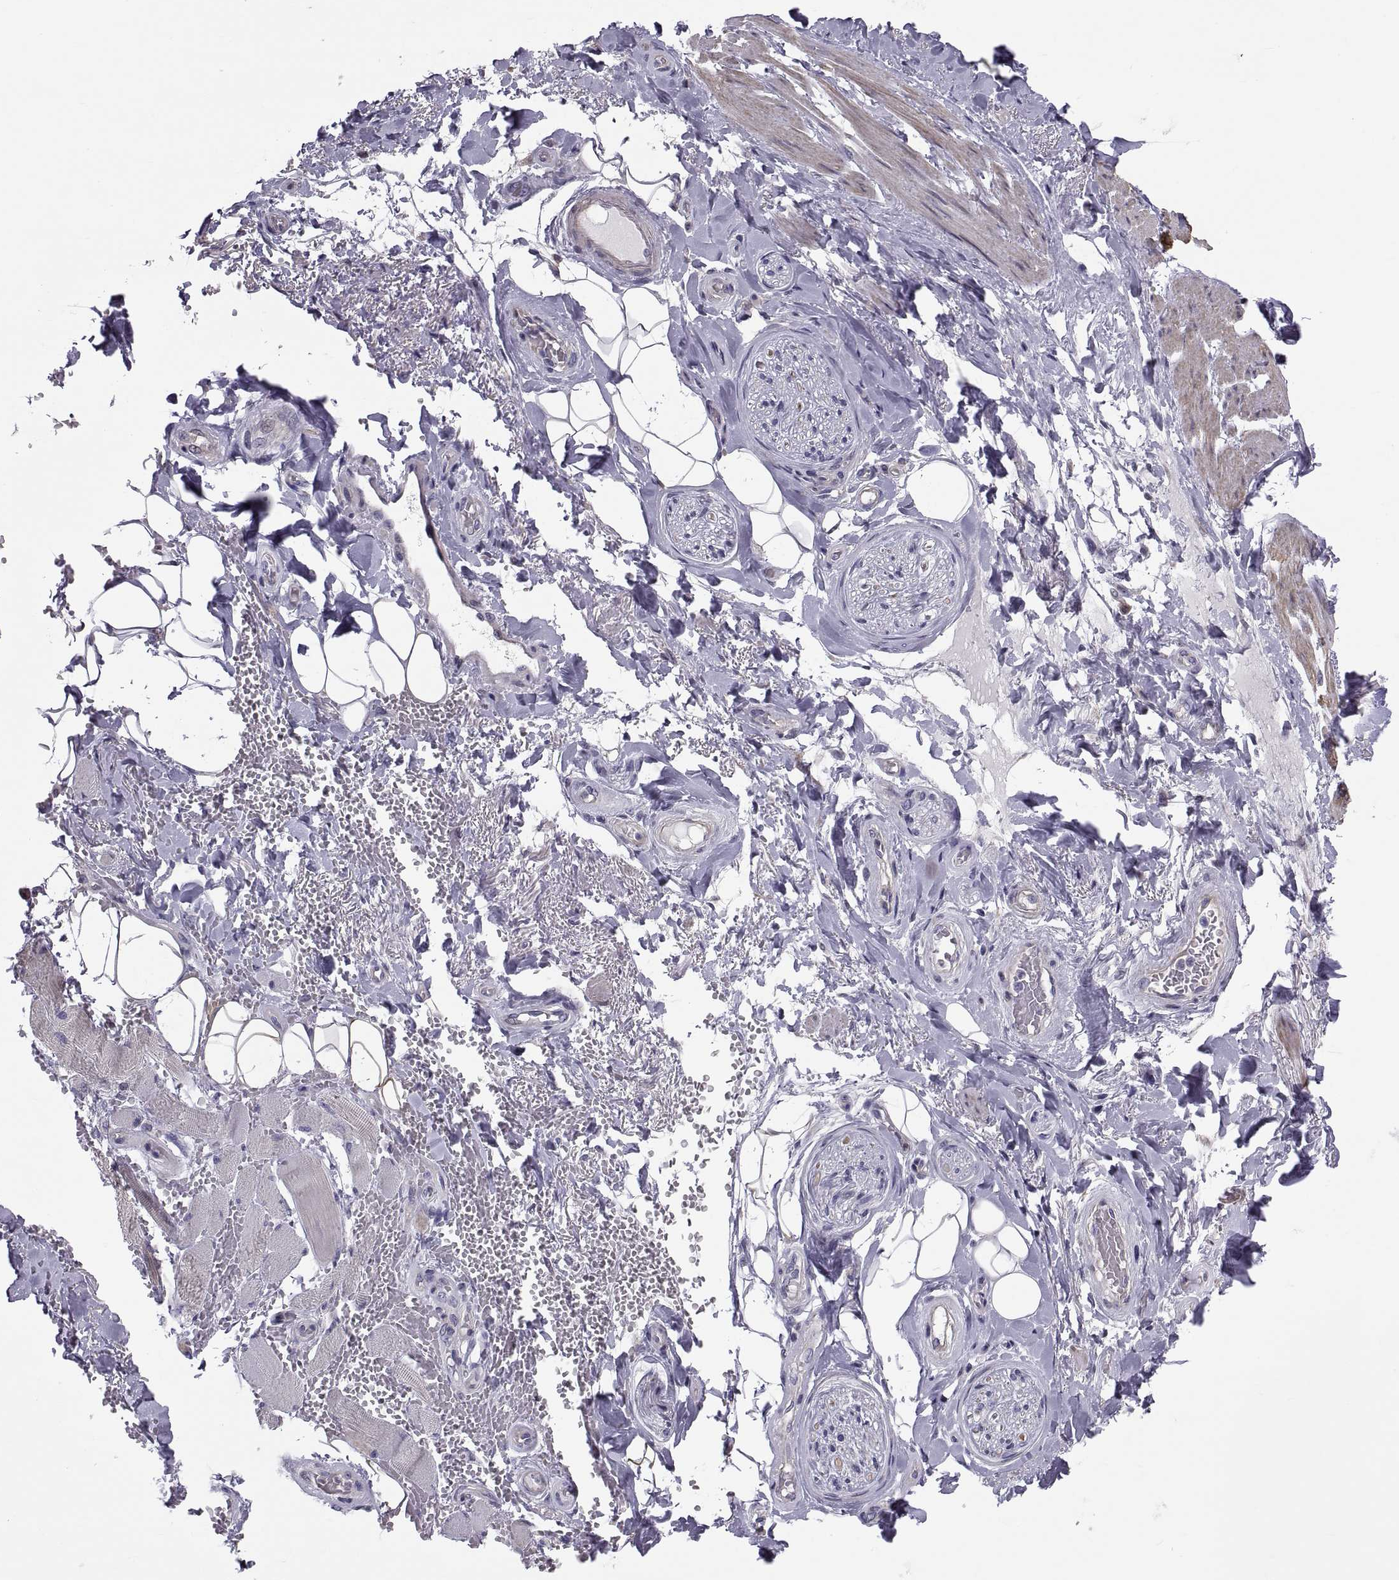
{"staining": {"intensity": "negative", "quantity": "none", "location": "none"}, "tissue": "adipose tissue", "cell_type": "Adipocytes", "image_type": "normal", "snomed": [{"axis": "morphology", "description": "Normal tissue, NOS"}, {"axis": "topography", "description": "Anal"}, {"axis": "topography", "description": "Peripheral nerve tissue"}], "caption": "Image shows no significant protein positivity in adipocytes of normal adipose tissue.", "gene": "ANO1", "patient": {"sex": "male", "age": 53}}